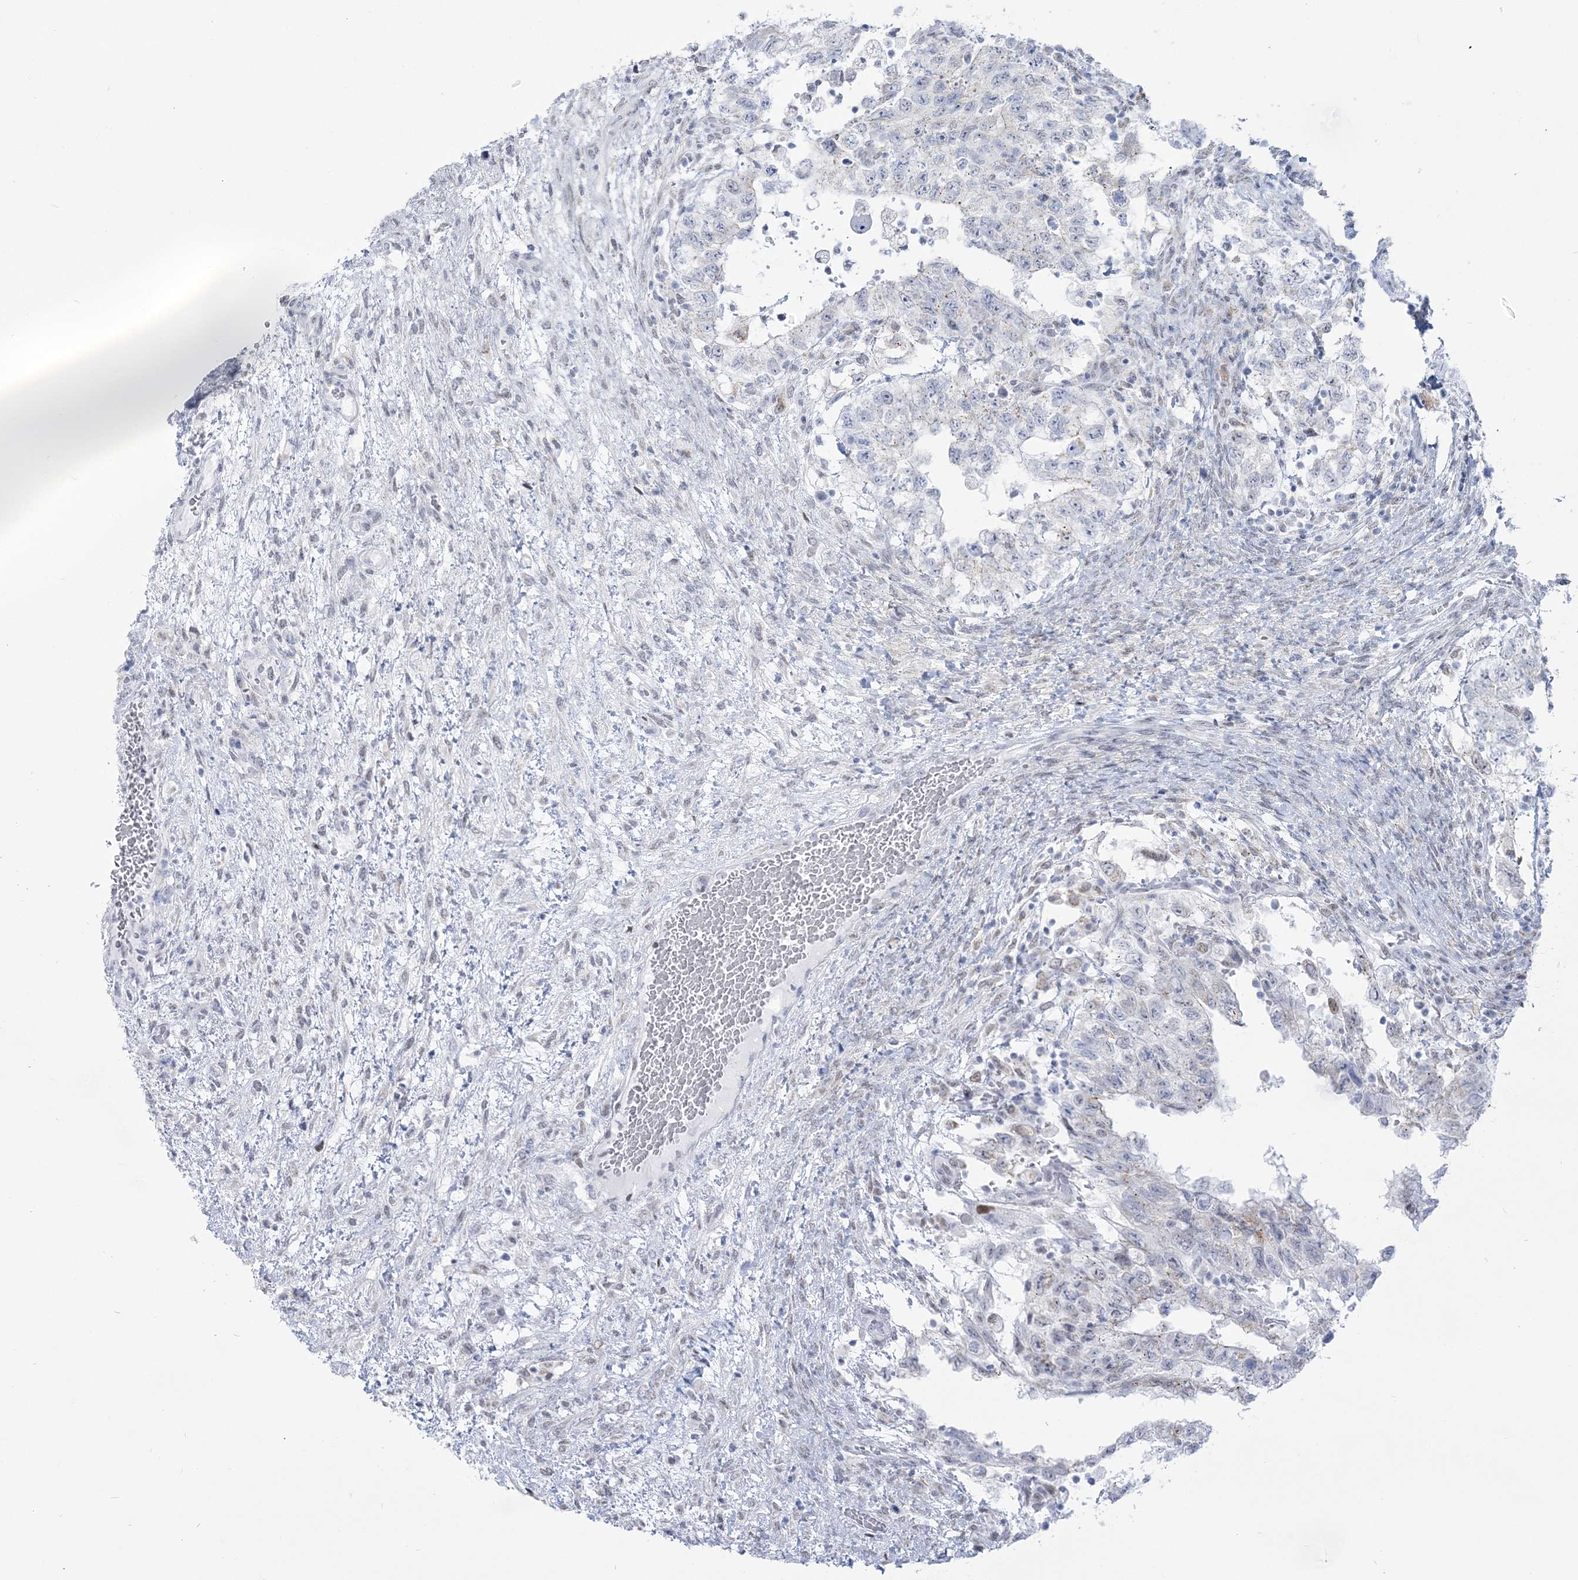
{"staining": {"intensity": "negative", "quantity": "none", "location": "none"}, "tissue": "testis cancer", "cell_type": "Tumor cells", "image_type": "cancer", "snomed": [{"axis": "morphology", "description": "Carcinoma, Embryonal, NOS"}, {"axis": "topography", "description": "Testis"}], "caption": "Protein analysis of testis embryonal carcinoma displays no significant positivity in tumor cells.", "gene": "ZNF843", "patient": {"sex": "male", "age": 36}}